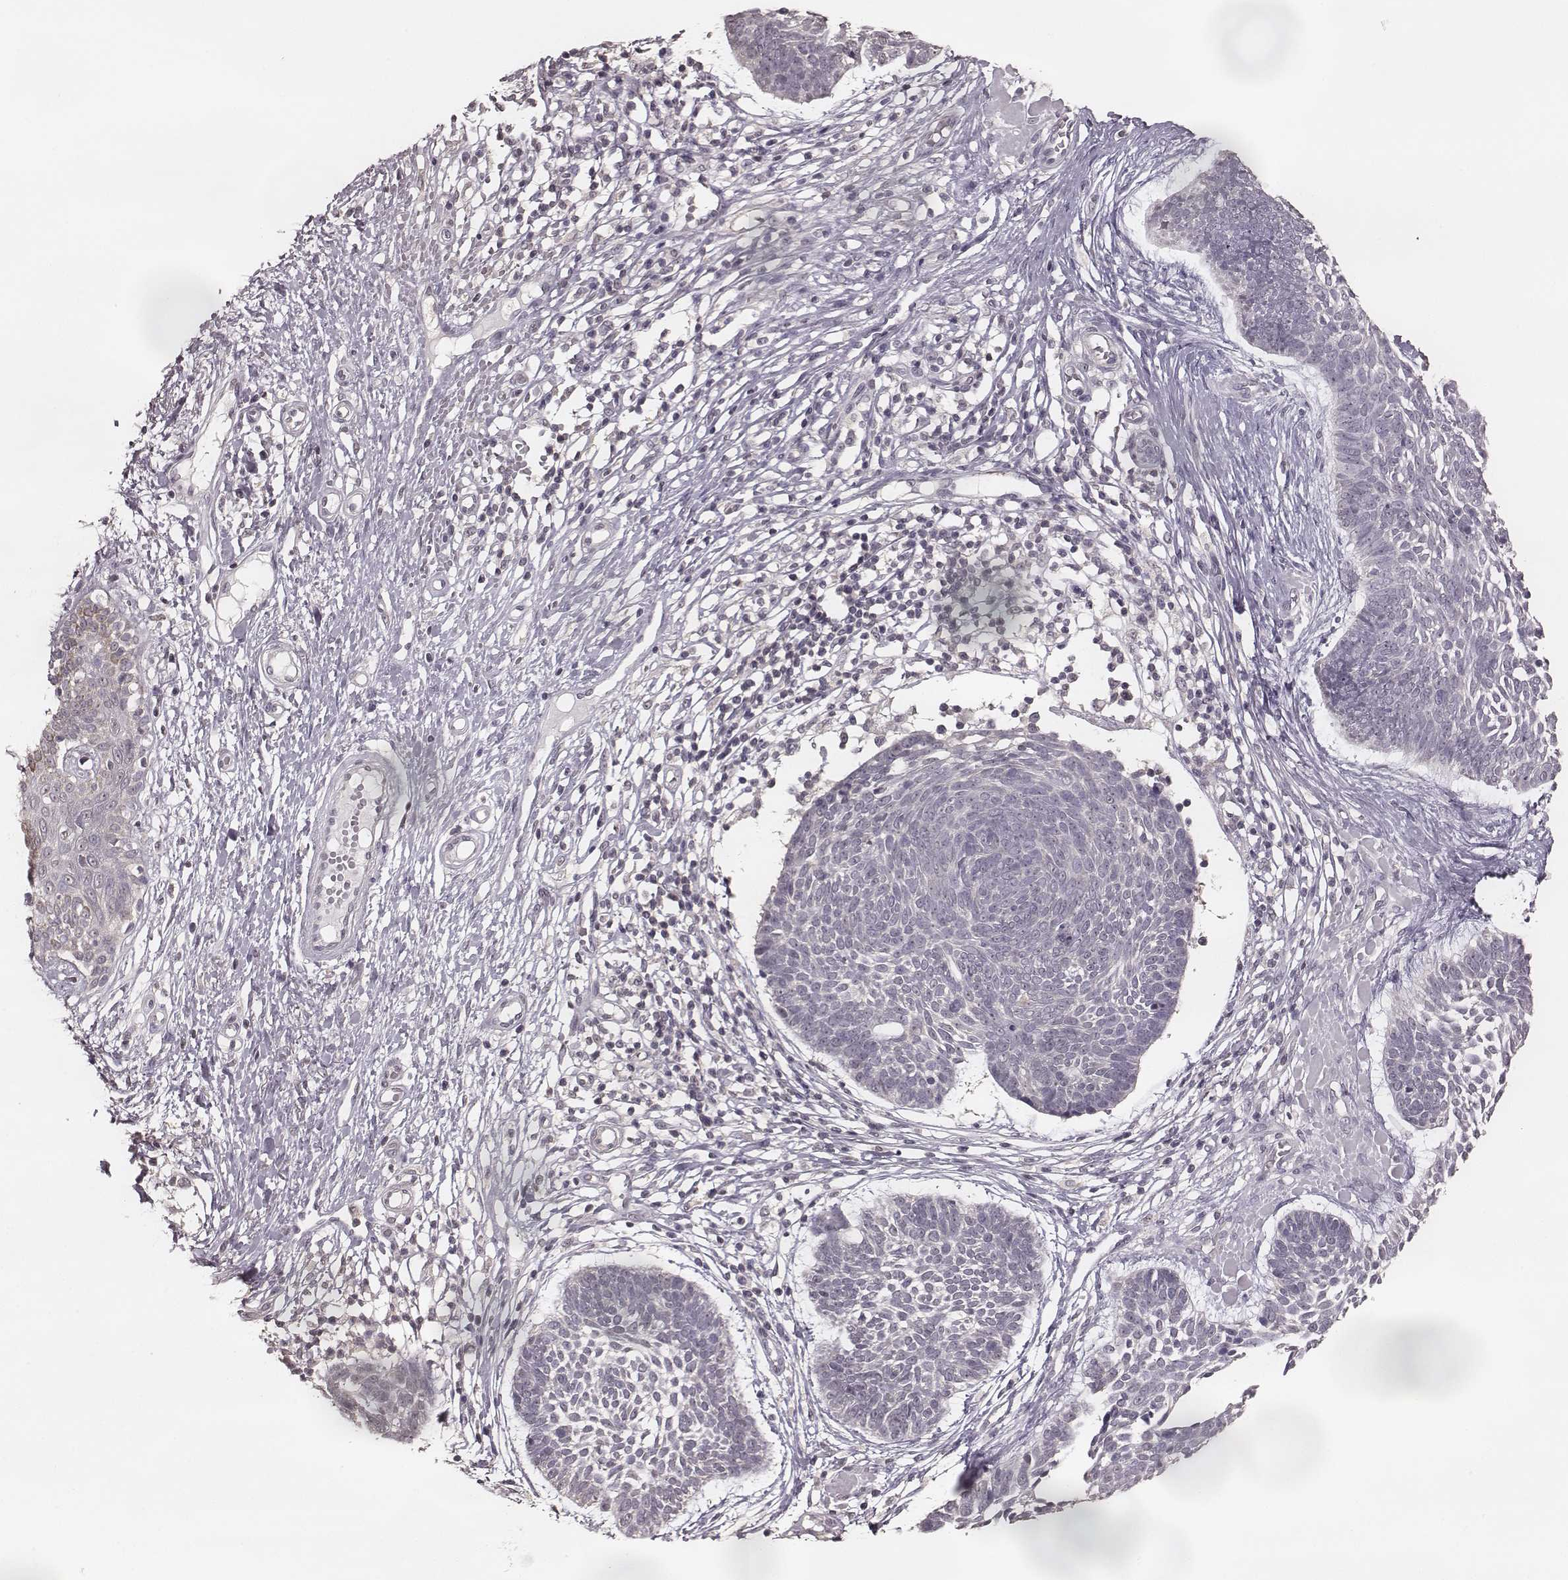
{"staining": {"intensity": "negative", "quantity": "none", "location": "none"}, "tissue": "skin cancer", "cell_type": "Tumor cells", "image_type": "cancer", "snomed": [{"axis": "morphology", "description": "Basal cell carcinoma"}, {"axis": "topography", "description": "Skin"}], "caption": "High power microscopy image of an immunohistochemistry micrograph of skin cancer, revealing no significant positivity in tumor cells.", "gene": "LY6K", "patient": {"sex": "male", "age": 85}}